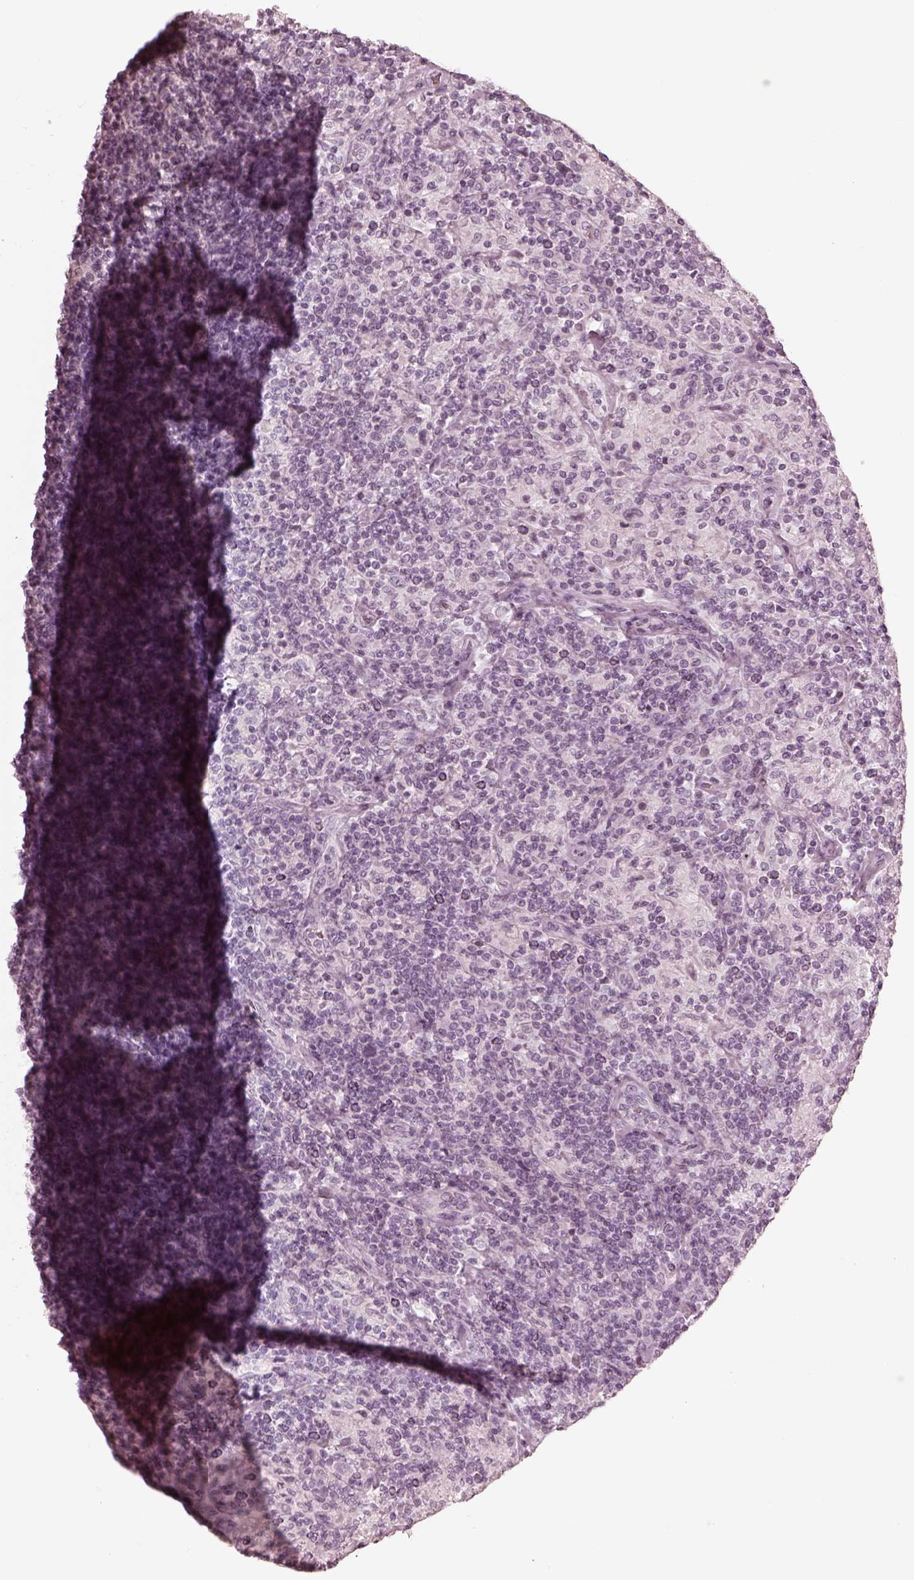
{"staining": {"intensity": "negative", "quantity": "none", "location": "none"}, "tissue": "lymphoma", "cell_type": "Tumor cells", "image_type": "cancer", "snomed": [{"axis": "morphology", "description": "Hodgkin's disease, NOS"}, {"axis": "topography", "description": "Lymph node"}], "caption": "Human Hodgkin's disease stained for a protein using immunohistochemistry demonstrates no expression in tumor cells.", "gene": "CALR3", "patient": {"sex": "male", "age": 70}}